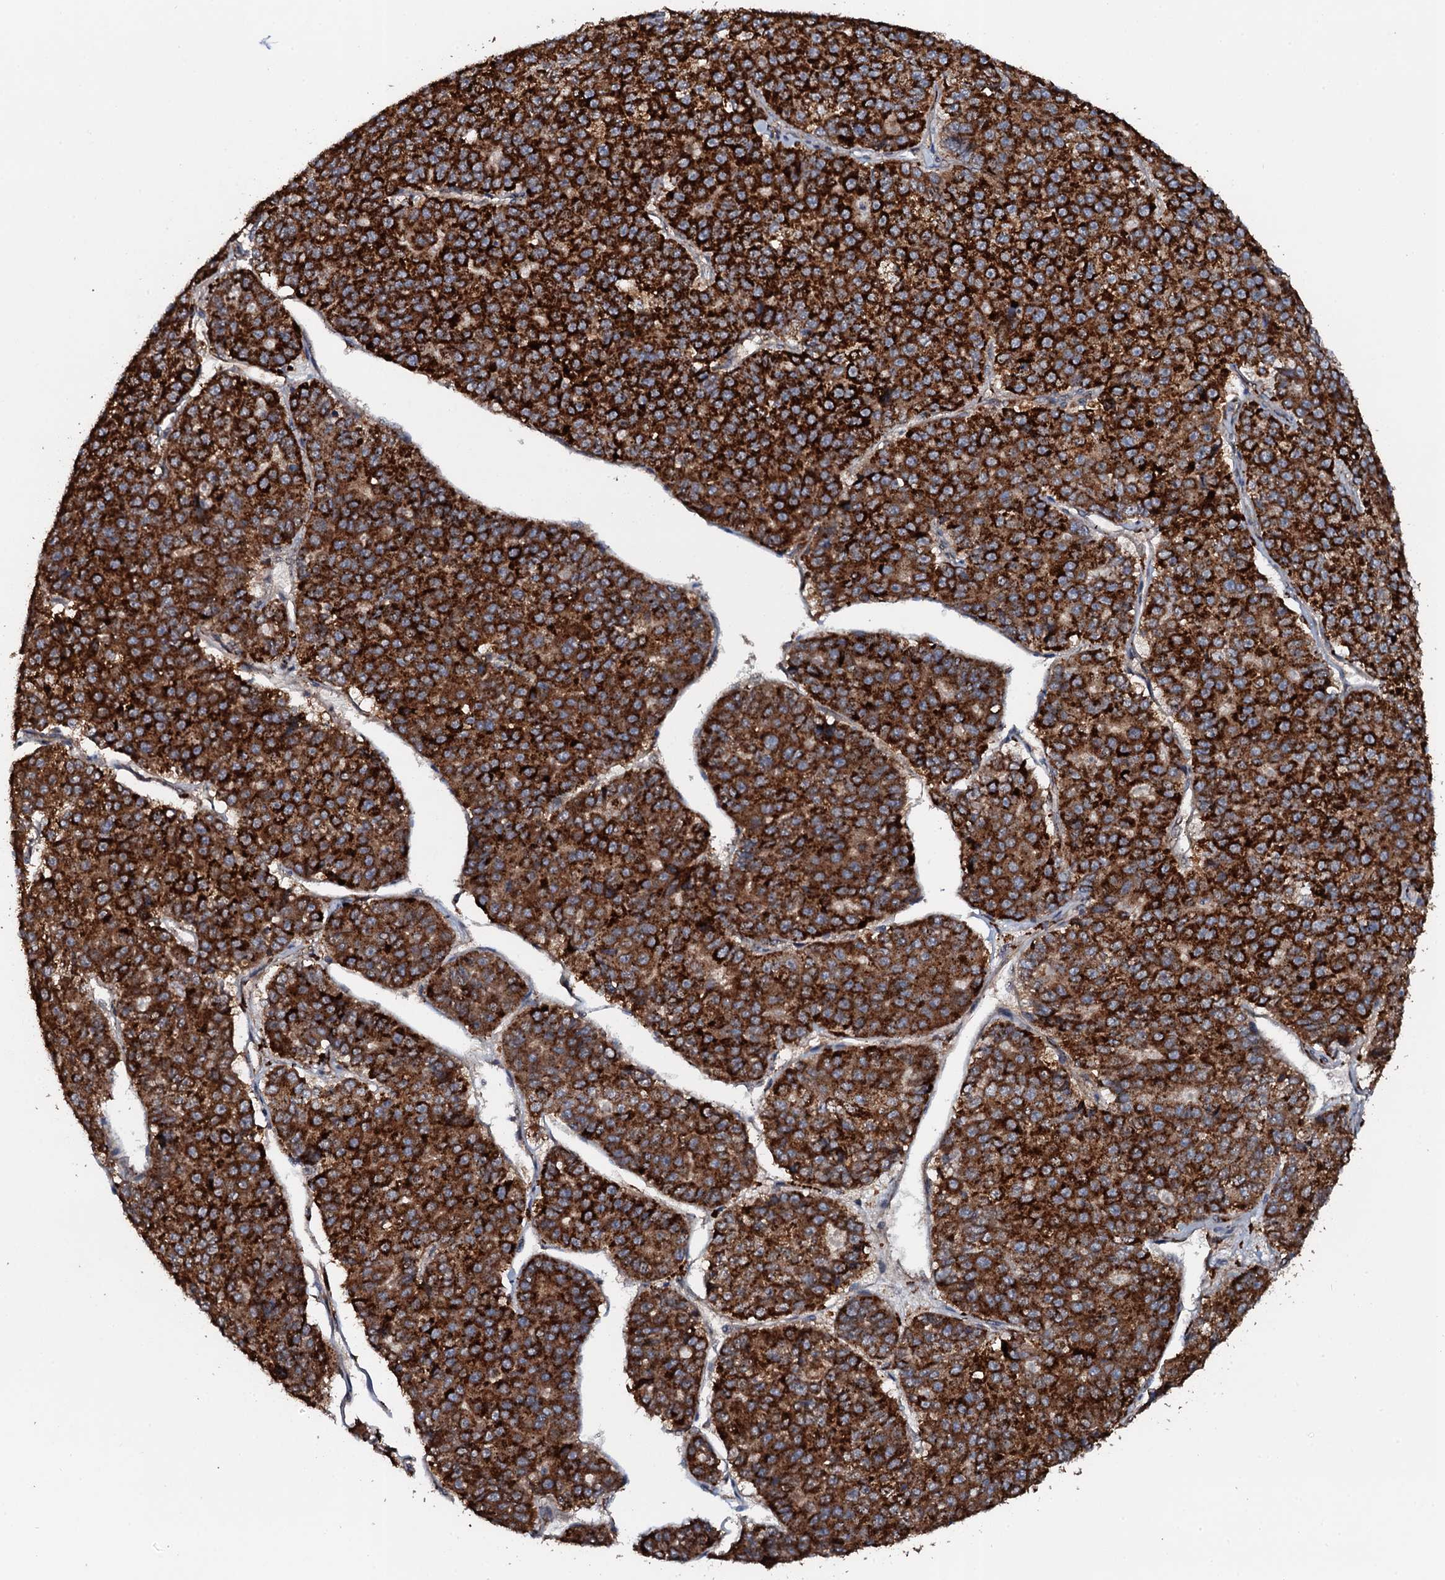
{"staining": {"intensity": "strong", "quantity": ">75%", "location": "cytoplasmic/membranous"}, "tissue": "pancreatic cancer", "cell_type": "Tumor cells", "image_type": "cancer", "snomed": [{"axis": "morphology", "description": "Adenocarcinoma, NOS"}, {"axis": "topography", "description": "Pancreas"}], "caption": "Immunohistochemistry (IHC) image of pancreatic adenocarcinoma stained for a protein (brown), which shows high levels of strong cytoplasmic/membranous staining in approximately >75% of tumor cells.", "gene": "GLCE", "patient": {"sex": "male", "age": 50}}